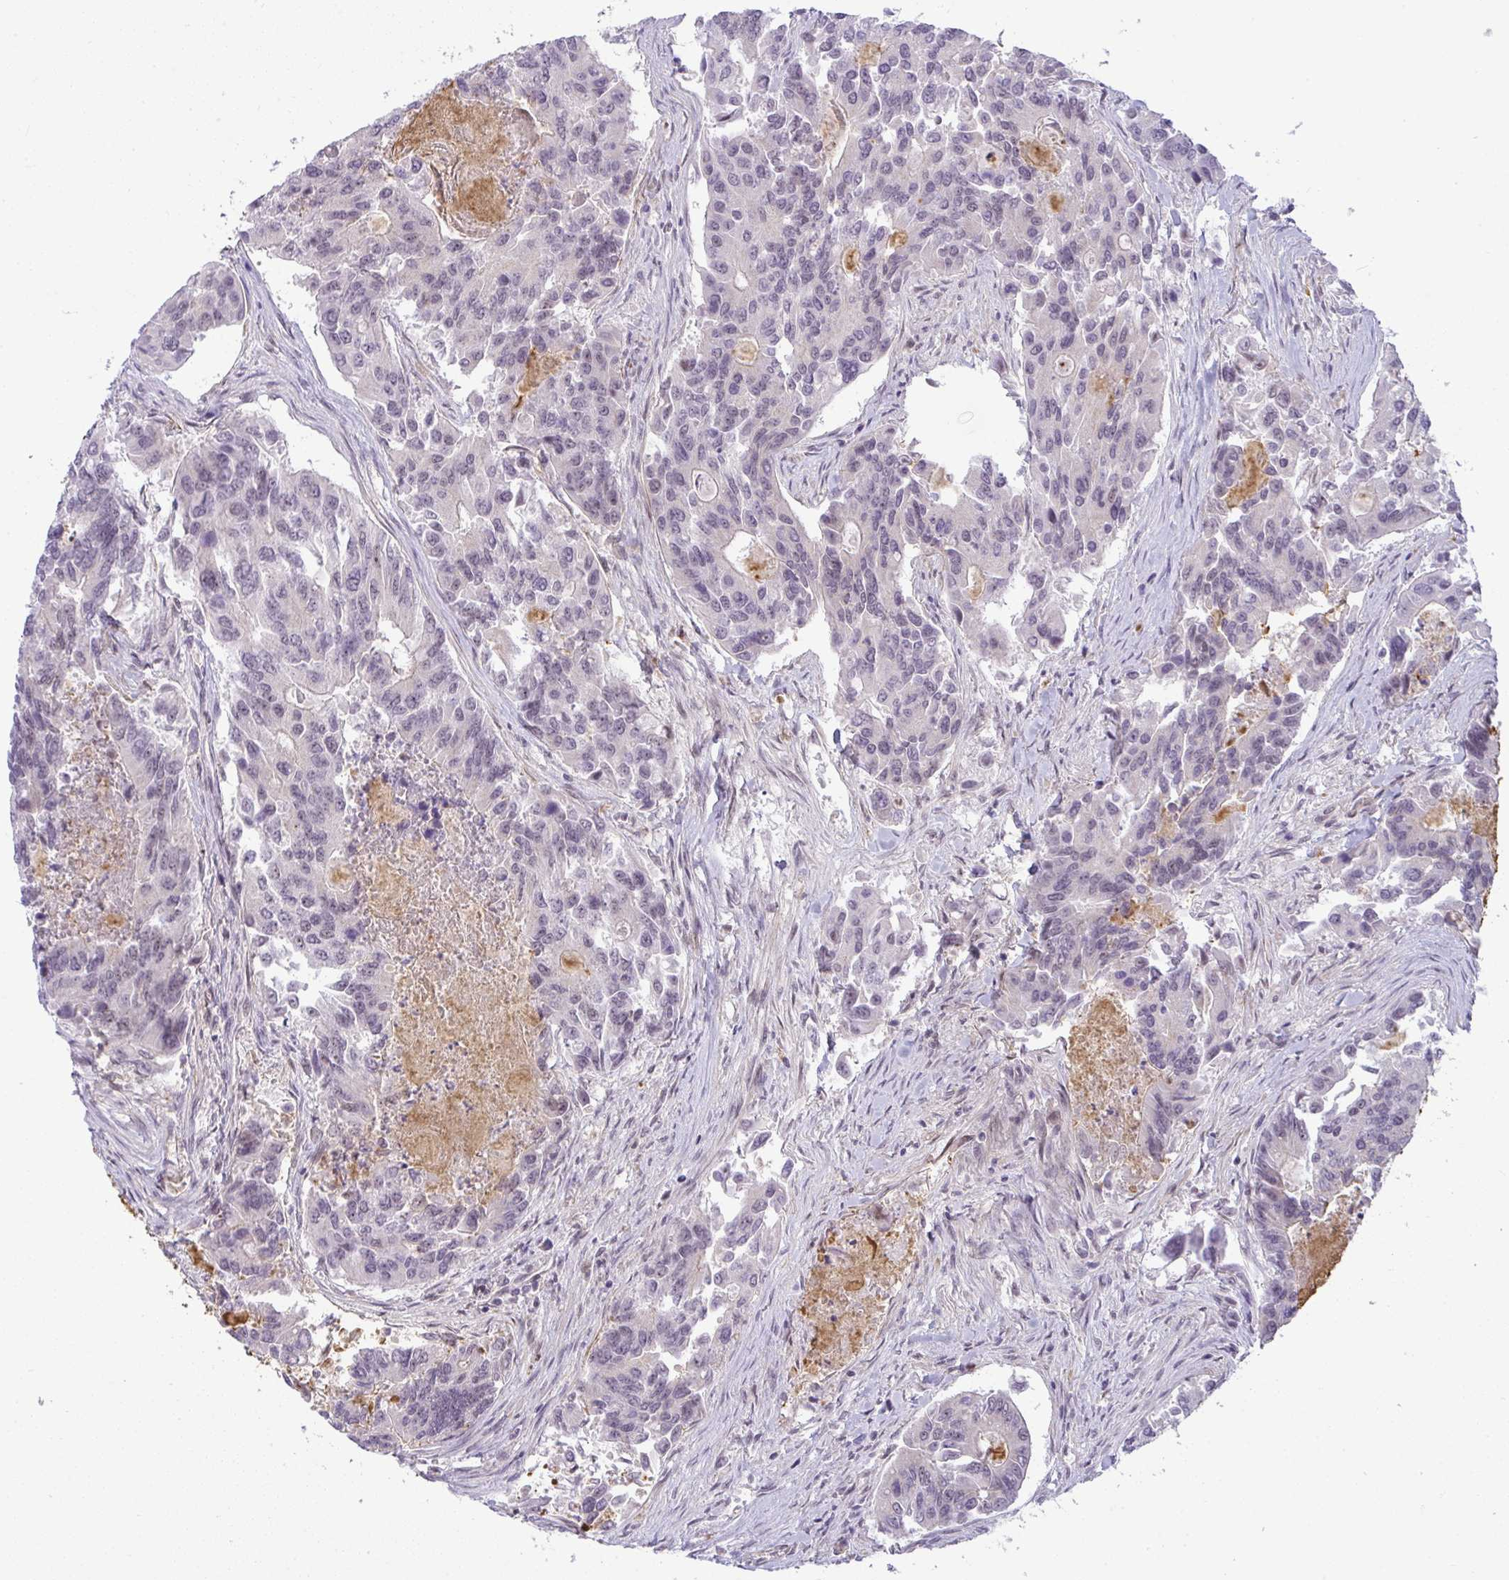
{"staining": {"intensity": "negative", "quantity": "none", "location": "none"}, "tissue": "colorectal cancer", "cell_type": "Tumor cells", "image_type": "cancer", "snomed": [{"axis": "morphology", "description": "Adenocarcinoma, NOS"}, {"axis": "topography", "description": "Colon"}], "caption": "Tumor cells show no significant positivity in colorectal cancer.", "gene": "DZIP1", "patient": {"sex": "female", "age": 67}}